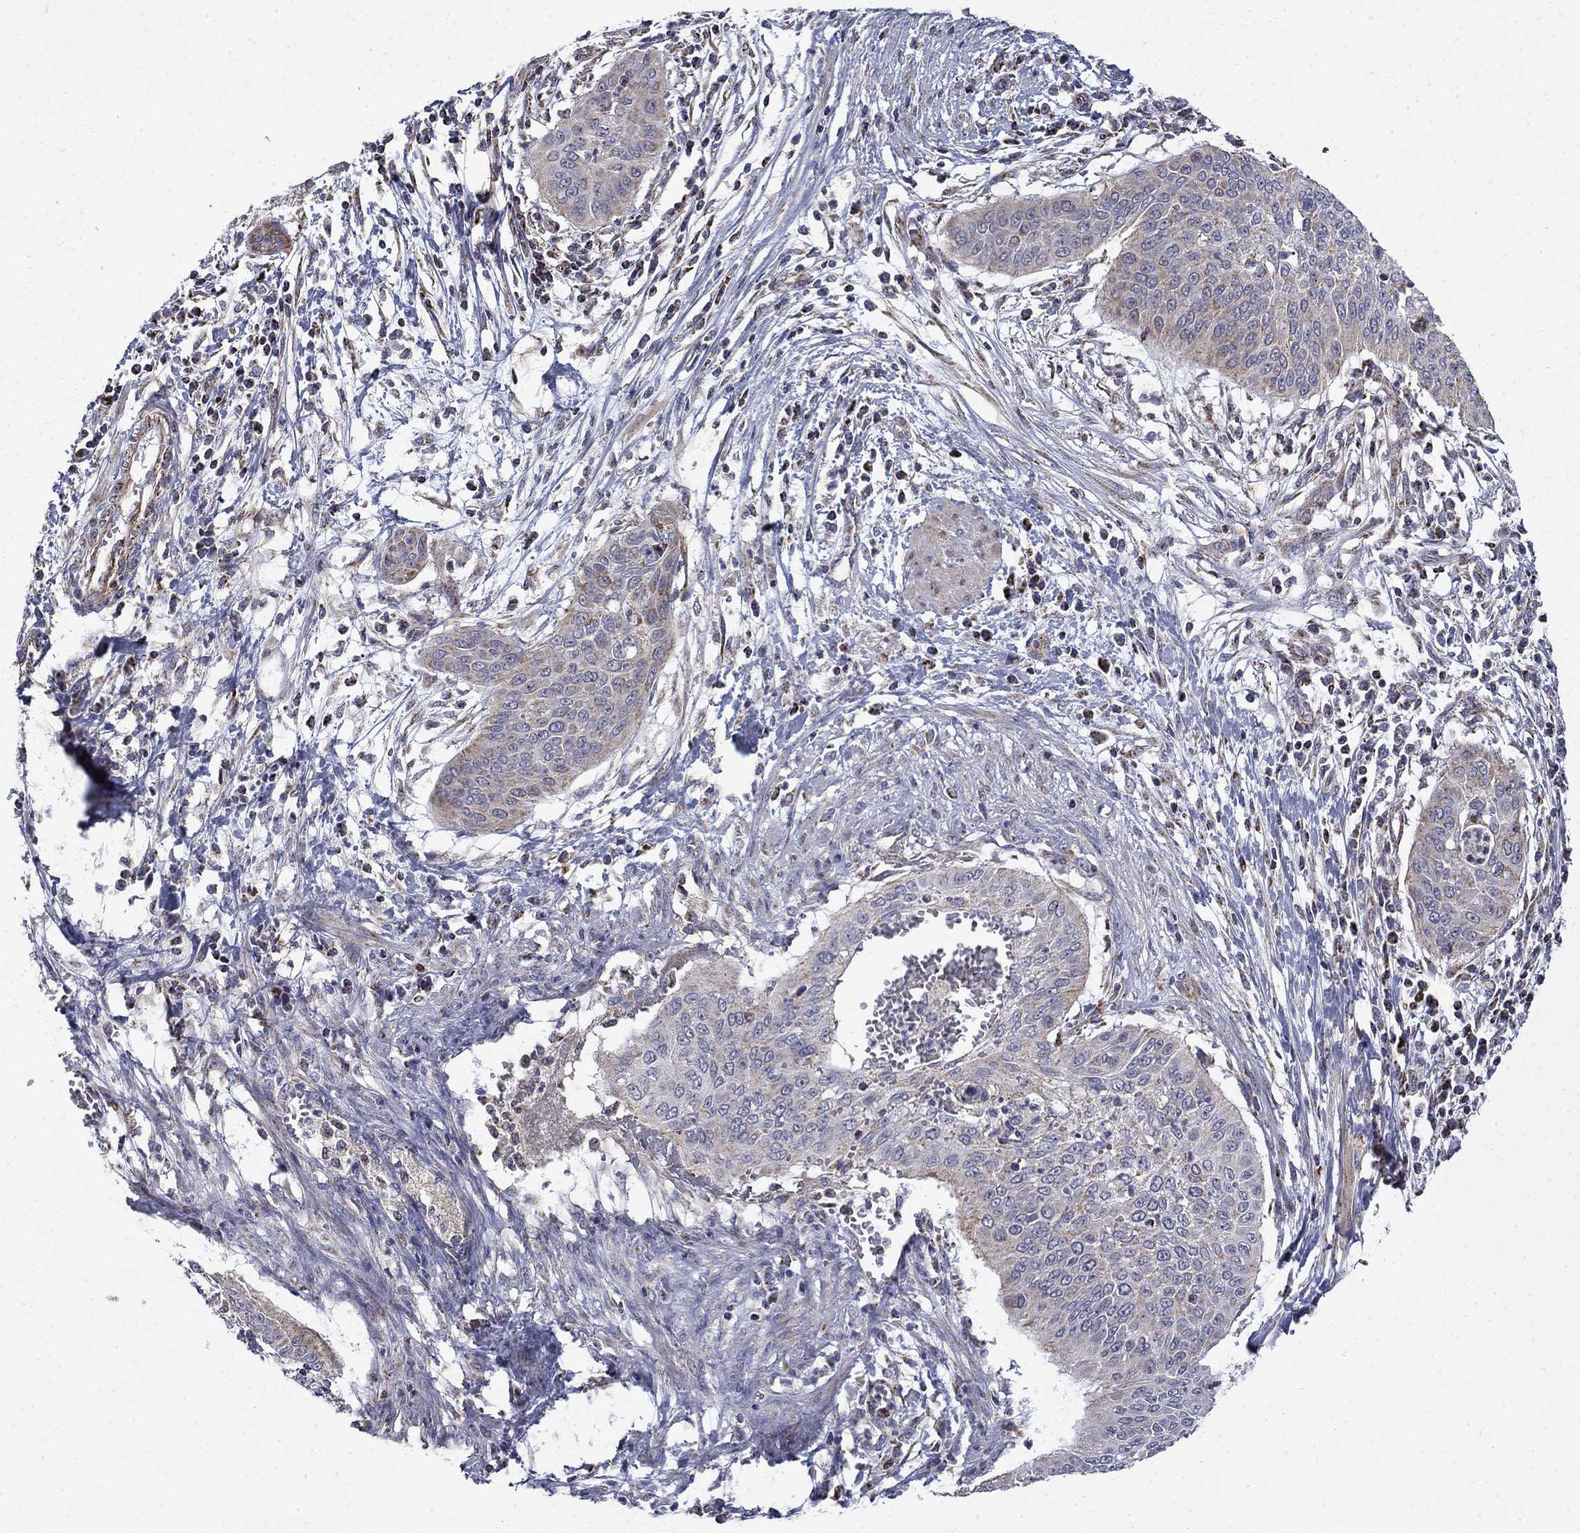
{"staining": {"intensity": "negative", "quantity": "none", "location": "none"}, "tissue": "cervical cancer", "cell_type": "Tumor cells", "image_type": "cancer", "snomed": [{"axis": "morphology", "description": "Squamous cell carcinoma, NOS"}, {"axis": "topography", "description": "Cervix"}], "caption": "IHC histopathology image of human cervical cancer (squamous cell carcinoma) stained for a protein (brown), which demonstrates no positivity in tumor cells.", "gene": "PCBP3", "patient": {"sex": "female", "age": 39}}